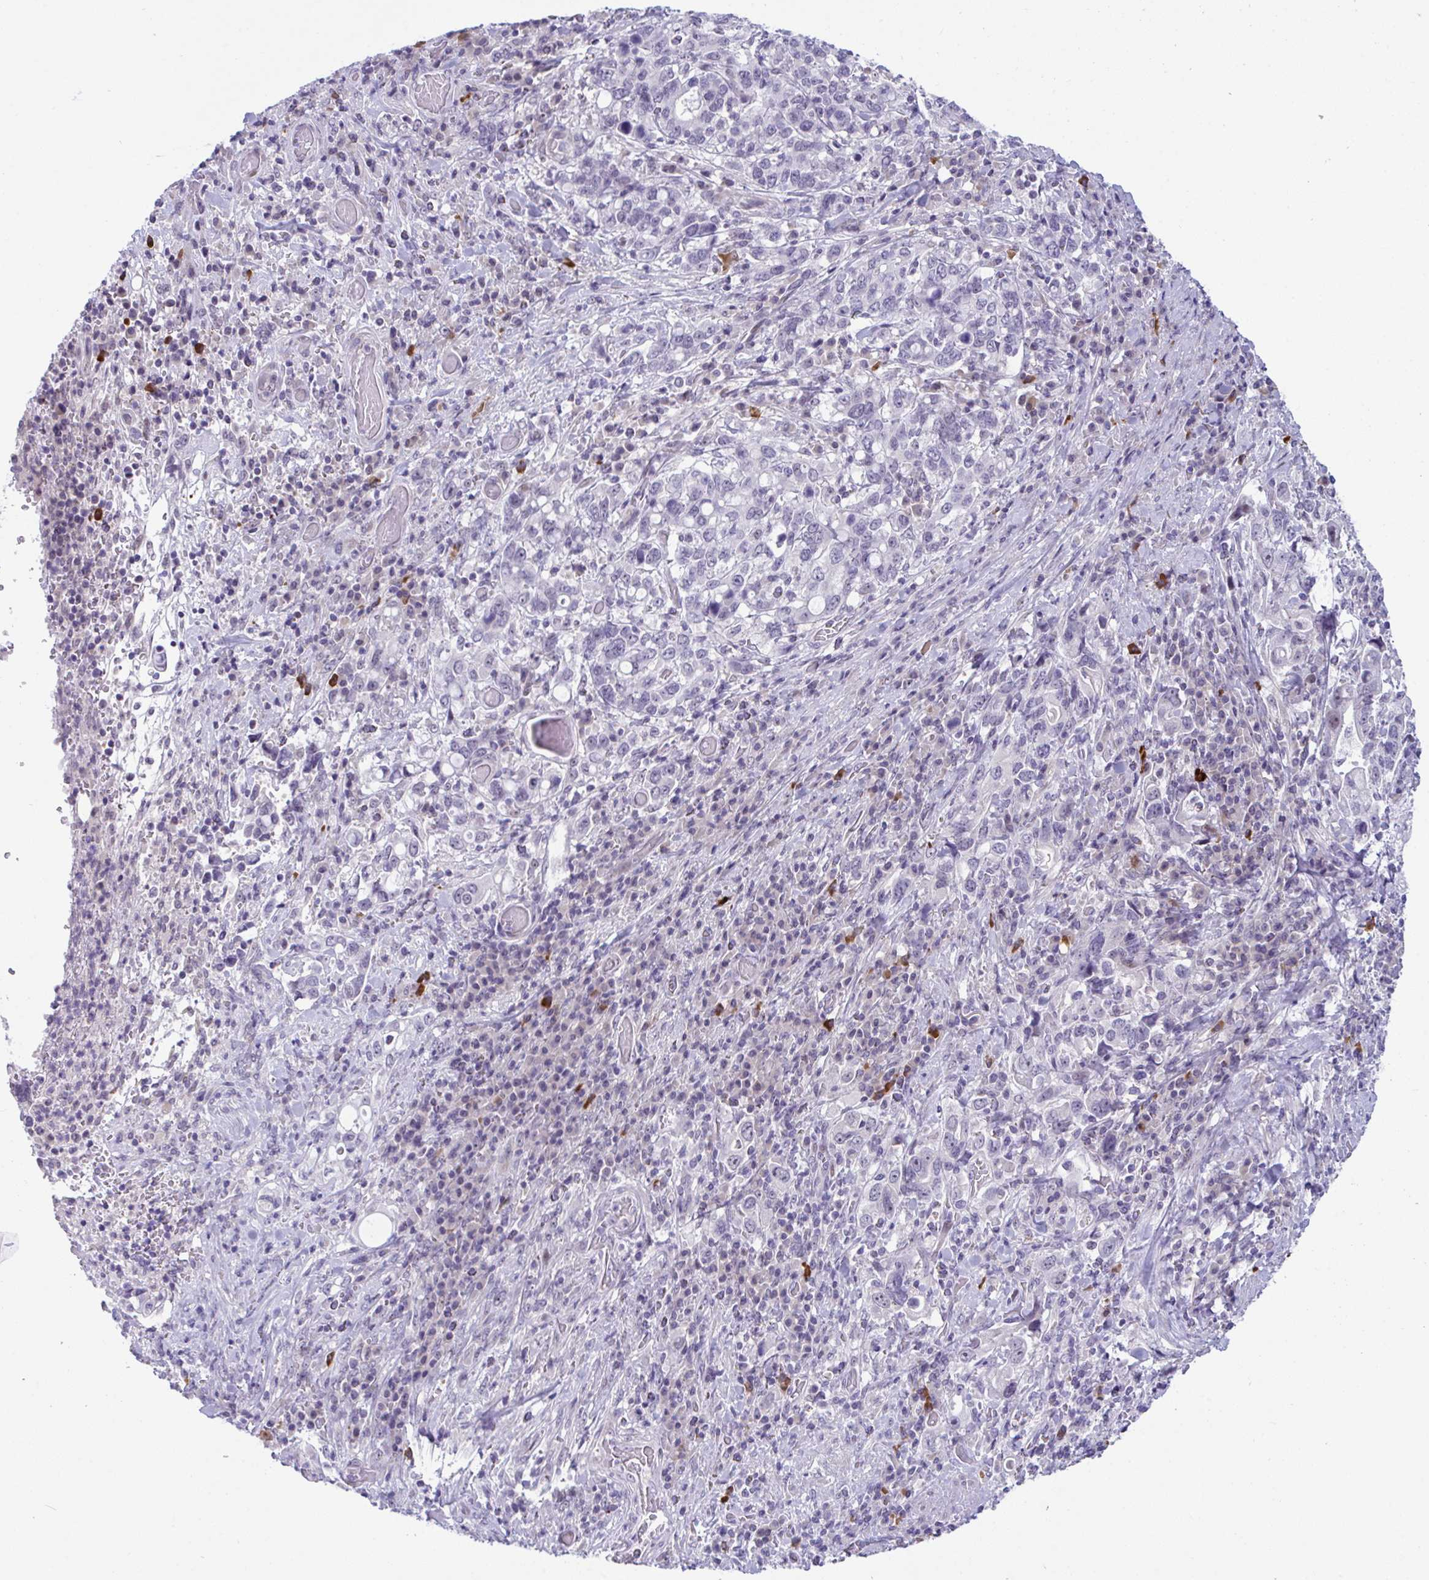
{"staining": {"intensity": "negative", "quantity": "none", "location": "none"}, "tissue": "stomach cancer", "cell_type": "Tumor cells", "image_type": "cancer", "snomed": [{"axis": "morphology", "description": "Adenocarcinoma, NOS"}, {"axis": "topography", "description": "Stomach, upper"}, {"axis": "topography", "description": "Stomach"}], "caption": "IHC micrograph of neoplastic tissue: human stomach cancer stained with DAB (3,3'-diaminobenzidine) demonstrates no significant protein positivity in tumor cells.", "gene": "USP35", "patient": {"sex": "male", "age": 62}}